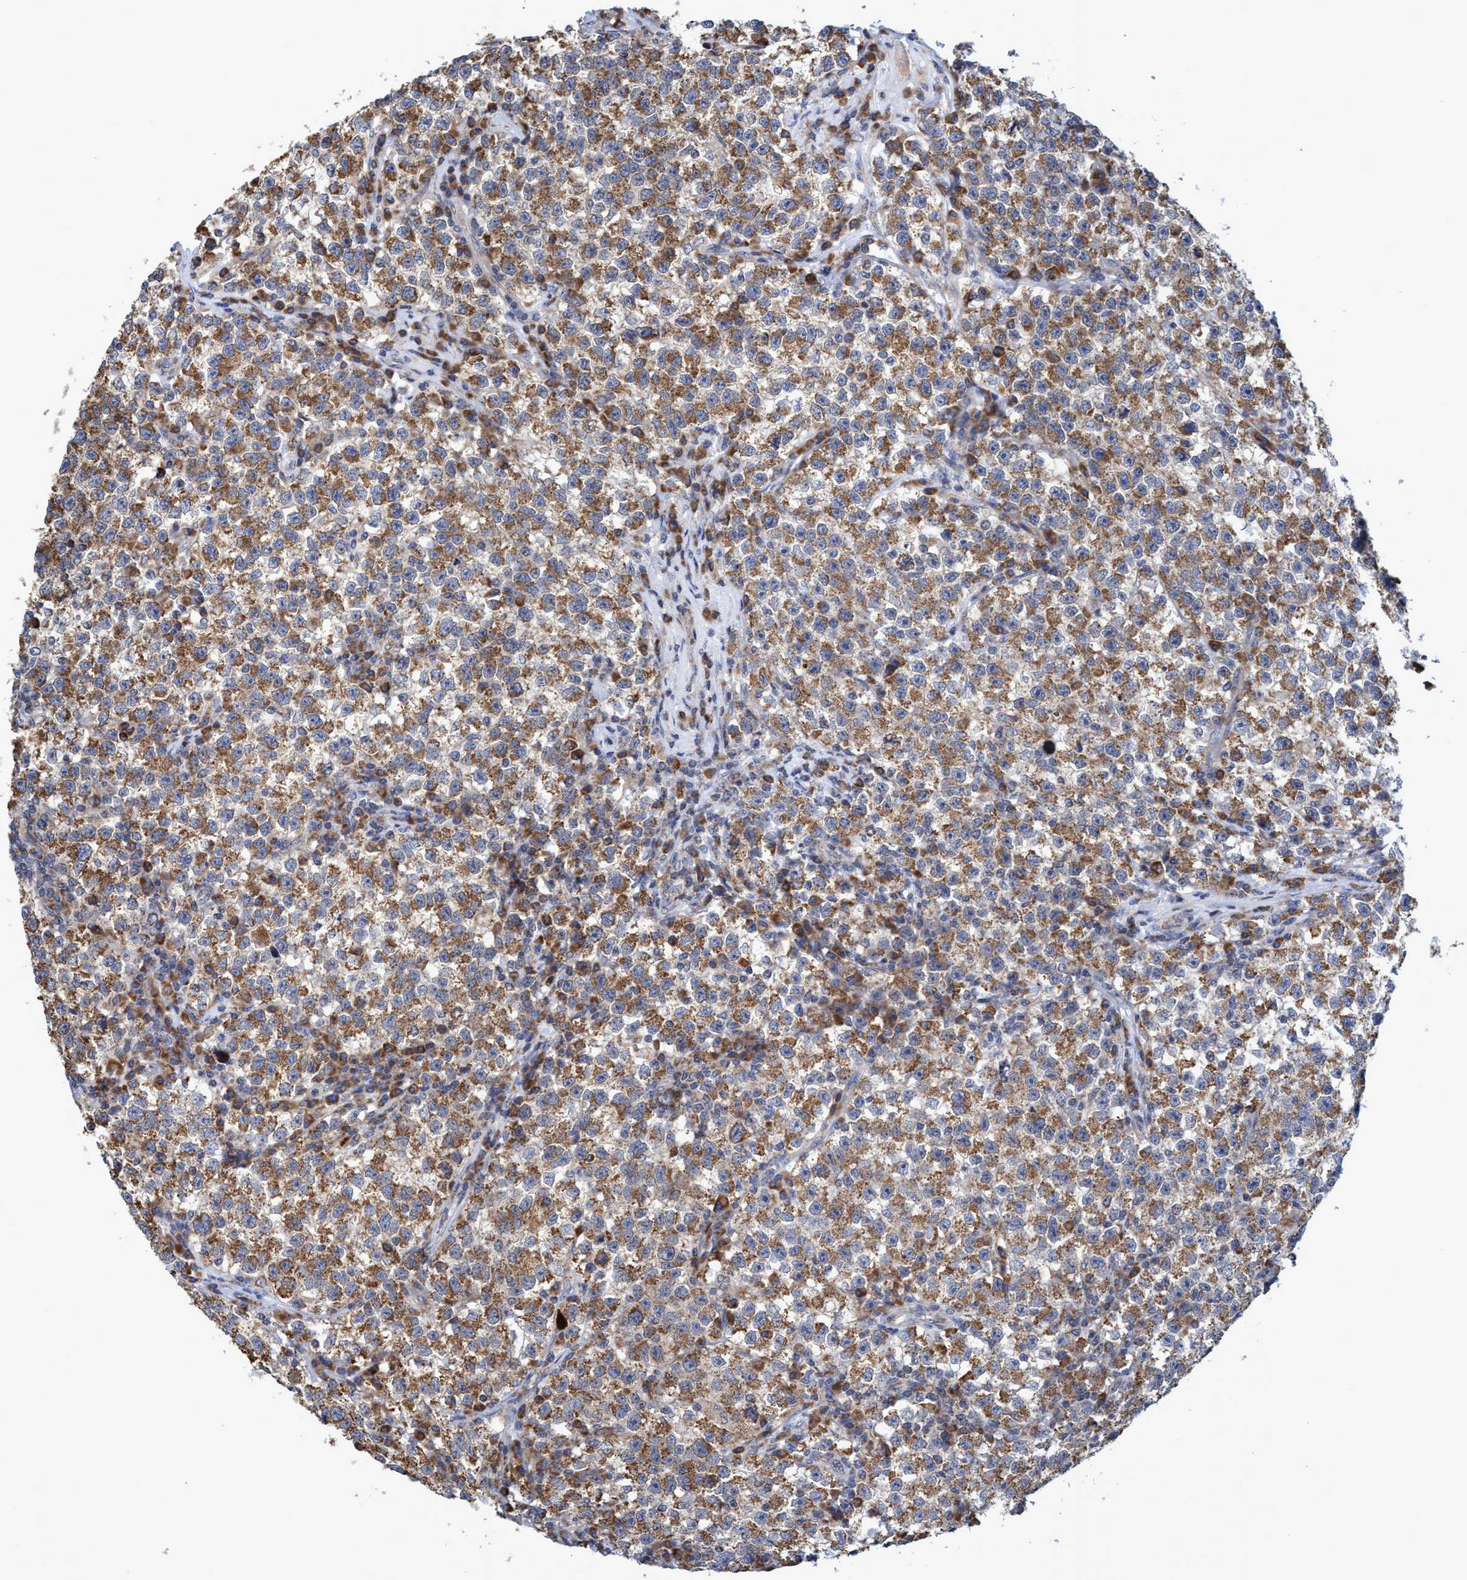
{"staining": {"intensity": "moderate", "quantity": ">75%", "location": "cytoplasmic/membranous"}, "tissue": "testis cancer", "cell_type": "Tumor cells", "image_type": "cancer", "snomed": [{"axis": "morphology", "description": "Seminoma, NOS"}, {"axis": "topography", "description": "Testis"}], "caption": "Seminoma (testis) stained with immunohistochemistry (IHC) exhibits moderate cytoplasmic/membranous staining in about >75% of tumor cells.", "gene": "NAT16", "patient": {"sex": "male", "age": 22}}